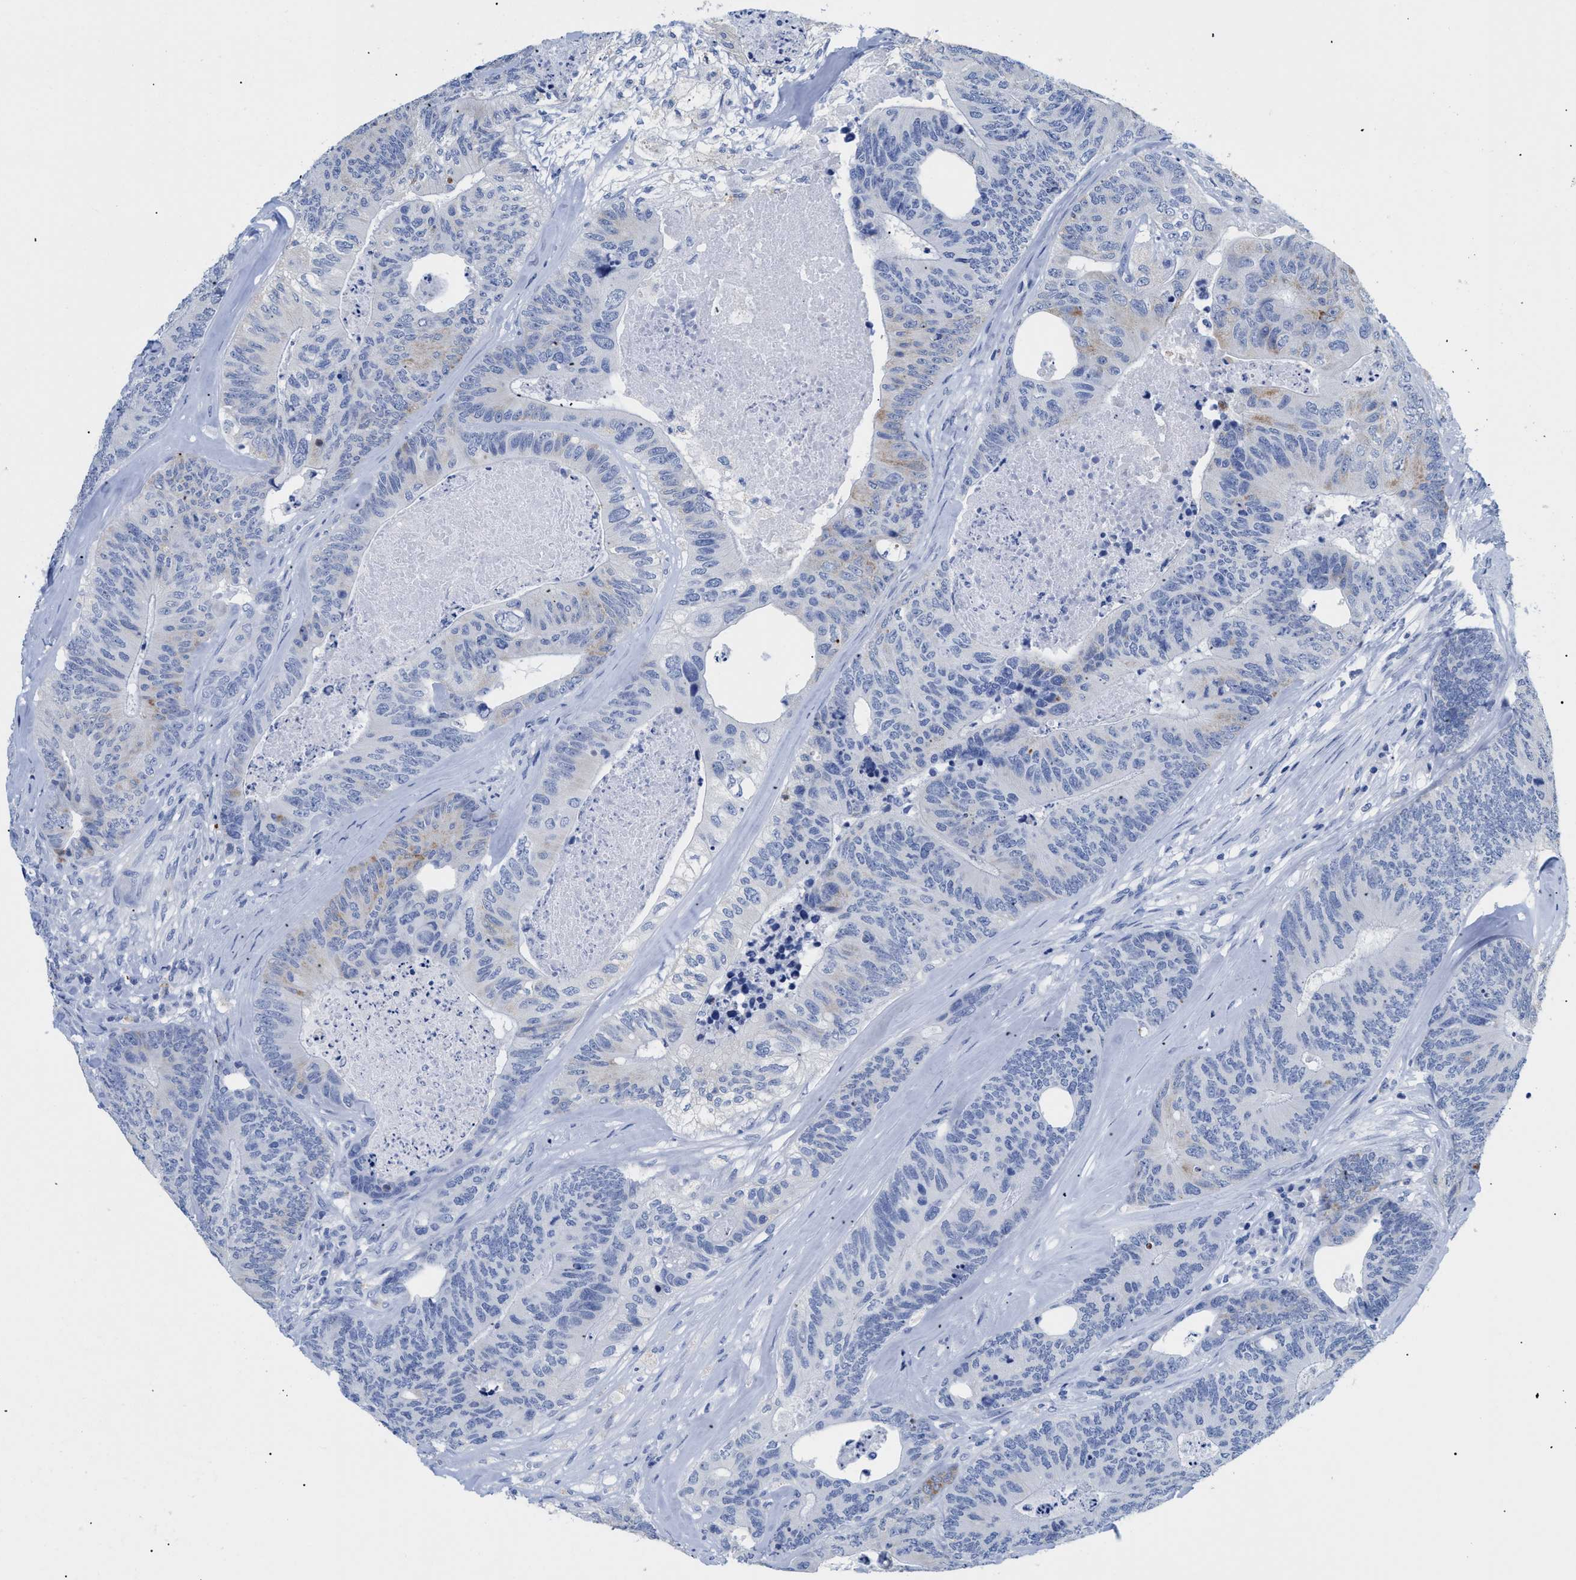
{"staining": {"intensity": "negative", "quantity": "none", "location": "none"}, "tissue": "colorectal cancer", "cell_type": "Tumor cells", "image_type": "cancer", "snomed": [{"axis": "morphology", "description": "Adenocarcinoma, NOS"}, {"axis": "topography", "description": "Colon"}], "caption": "Immunohistochemistry photomicrograph of neoplastic tissue: human adenocarcinoma (colorectal) stained with DAB shows no significant protein positivity in tumor cells. The staining is performed using DAB (3,3'-diaminobenzidine) brown chromogen with nuclei counter-stained in using hematoxylin.", "gene": "APOBEC2", "patient": {"sex": "female", "age": 67}}